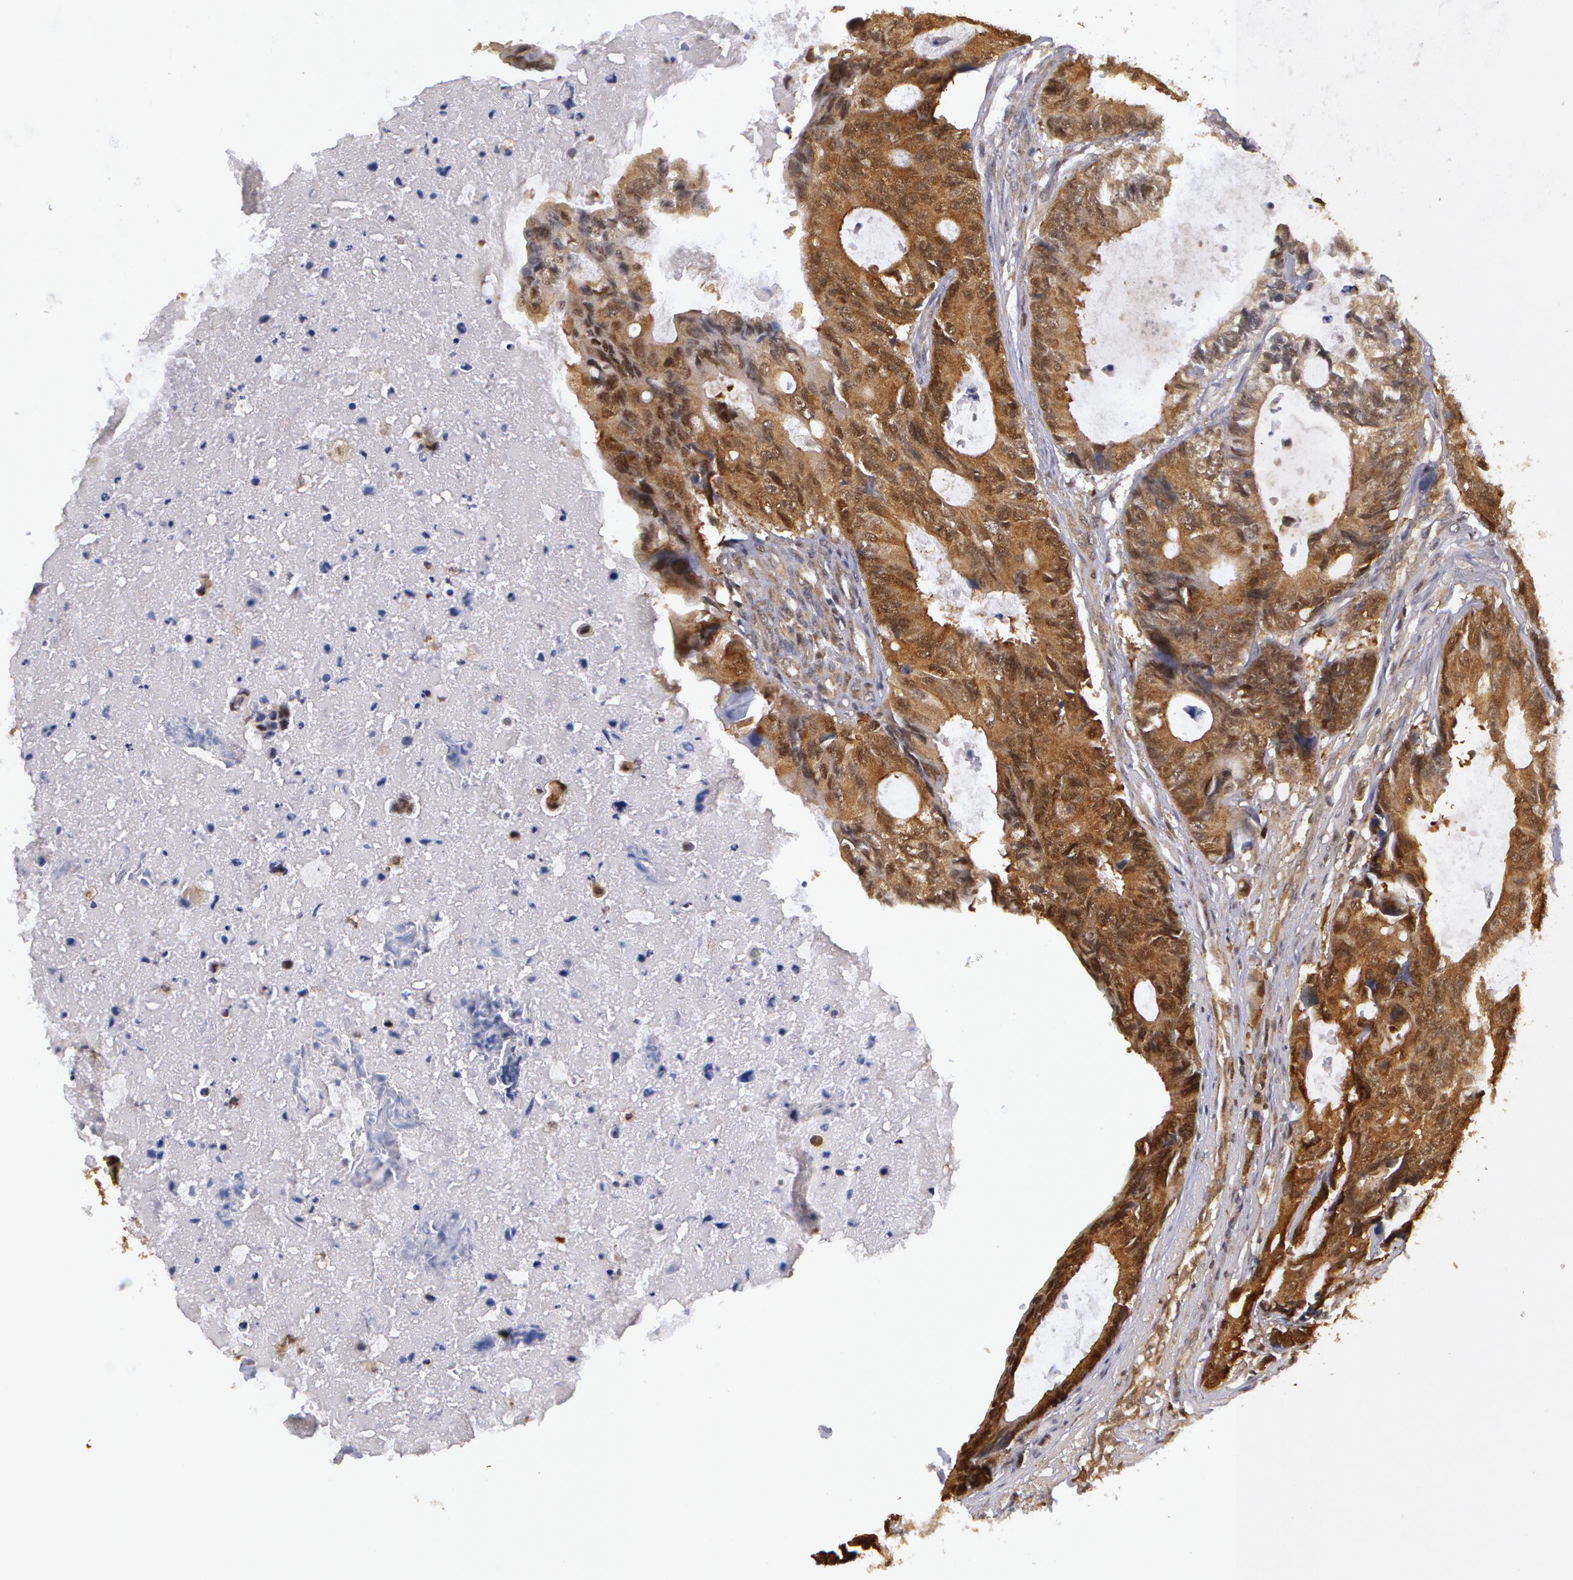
{"staining": {"intensity": "moderate", "quantity": ">75%", "location": "cytoplasmic/membranous"}, "tissue": "colorectal cancer", "cell_type": "Tumor cells", "image_type": "cancer", "snomed": [{"axis": "morphology", "description": "Adenocarcinoma, NOS"}, {"axis": "topography", "description": "Rectum"}], "caption": "Human colorectal adenocarcinoma stained for a protein (brown) exhibits moderate cytoplasmic/membranous positive expression in approximately >75% of tumor cells.", "gene": "AHSA1", "patient": {"sex": "female", "age": 98}}